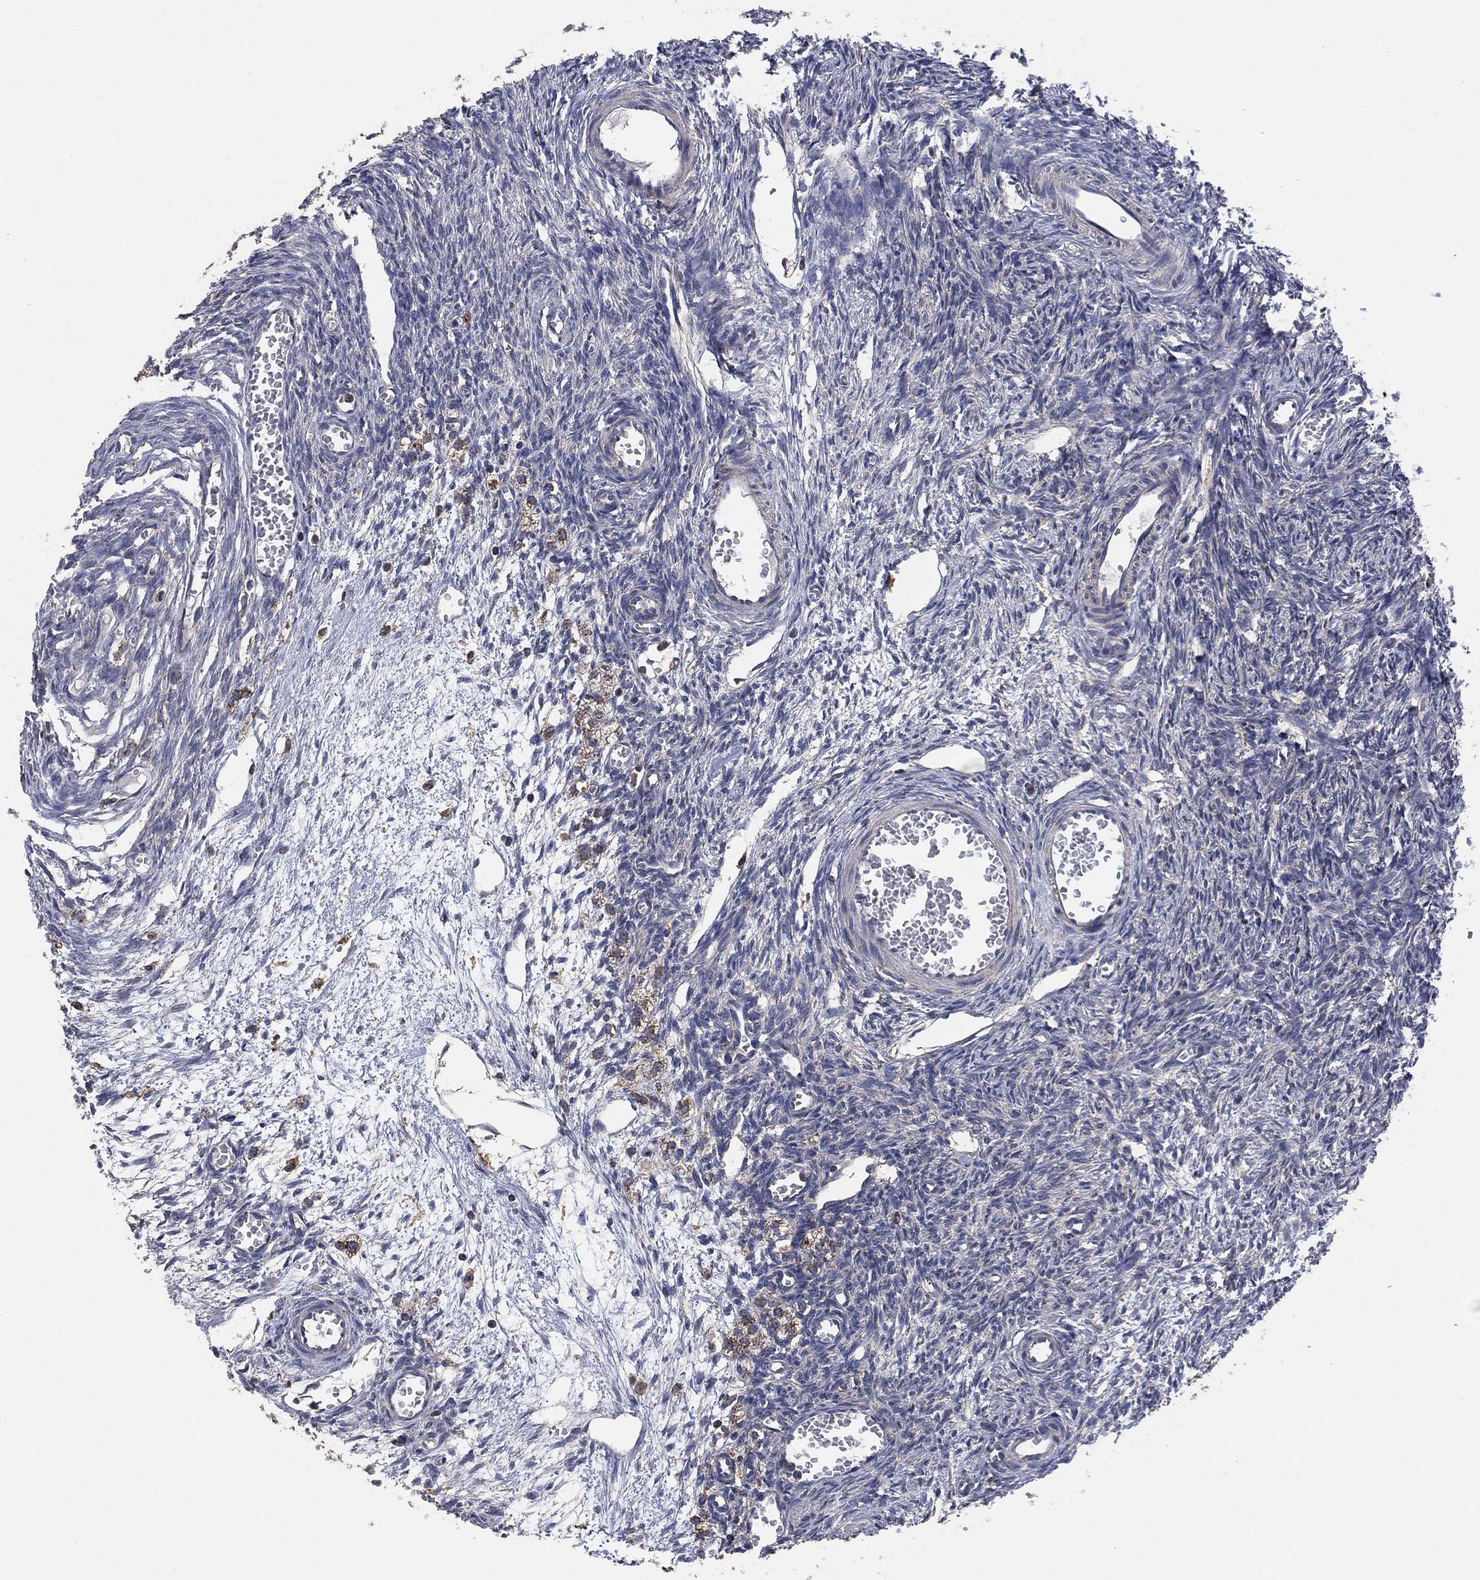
{"staining": {"intensity": "weak", "quantity": "<25%", "location": "cytoplasmic/membranous"}, "tissue": "ovary", "cell_type": "Ovarian stroma cells", "image_type": "normal", "snomed": [{"axis": "morphology", "description": "Normal tissue, NOS"}, {"axis": "topography", "description": "Ovary"}], "caption": "Immunohistochemistry image of benign ovary stained for a protein (brown), which demonstrates no expression in ovarian stroma cells.", "gene": "LIMD1", "patient": {"sex": "female", "age": 27}}